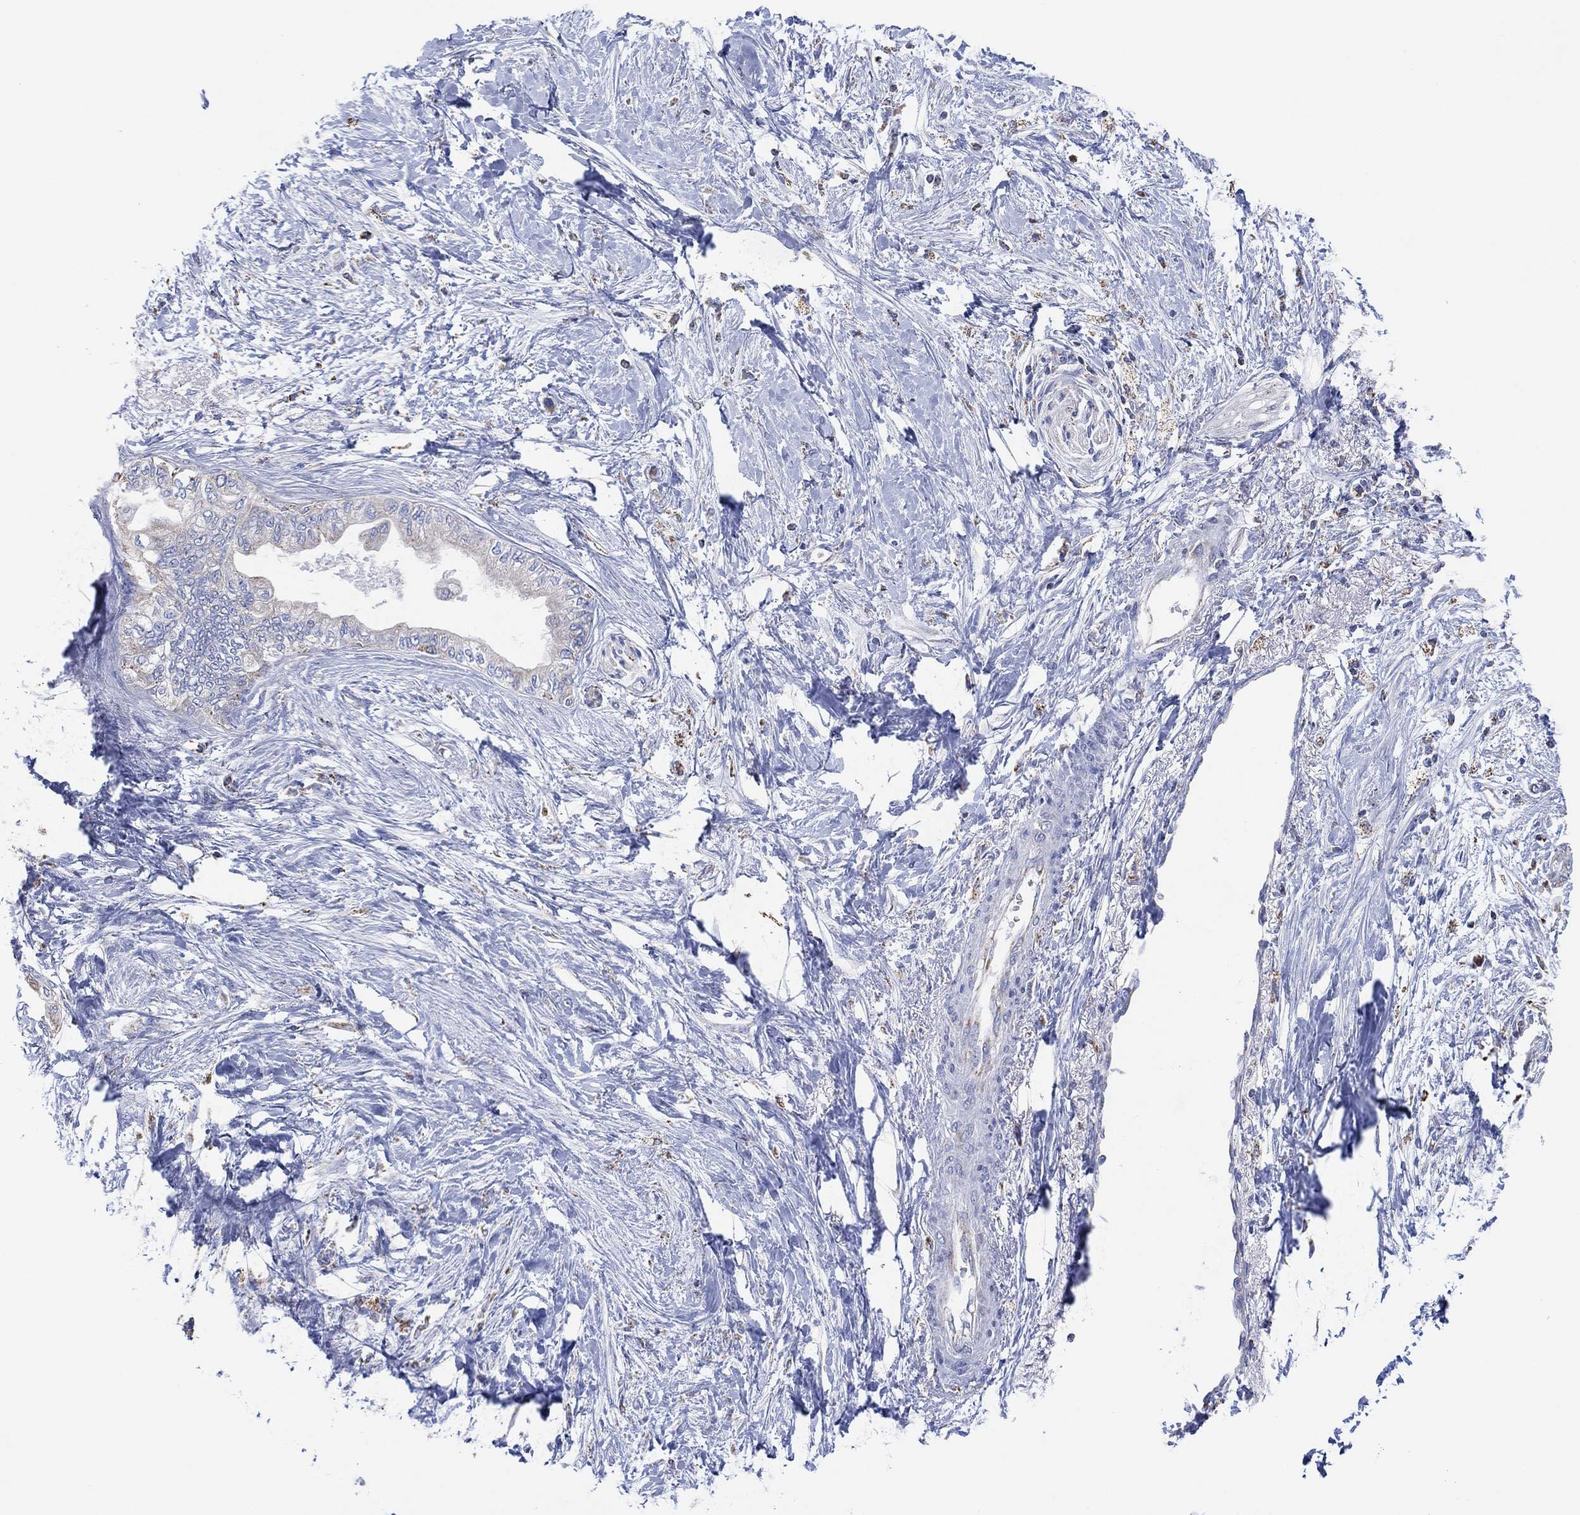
{"staining": {"intensity": "negative", "quantity": "none", "location": "none"}, "tissue": "pancreatic cancer", "cell_type": "Tumor cells", "image_type": "cancer", "snomed": [{"axis": "morphology", "description": "Normal tissue, NOS"}, {"axis": "morphology", "description": "Adenocarcinoma, NOS"}, {"axis": "topography", "description": "Pancreas"}, {"axis": "topography", "description": "Duodenum"}], "caption": "A histopathology image of pancreatic cancer (adenocarcinoma) stained for a protein reveals no brown staining in tumor cells. Nuclei are stained in blue.", "gene": "CFTR", "patient": {"sex": "female", "age": 60}}